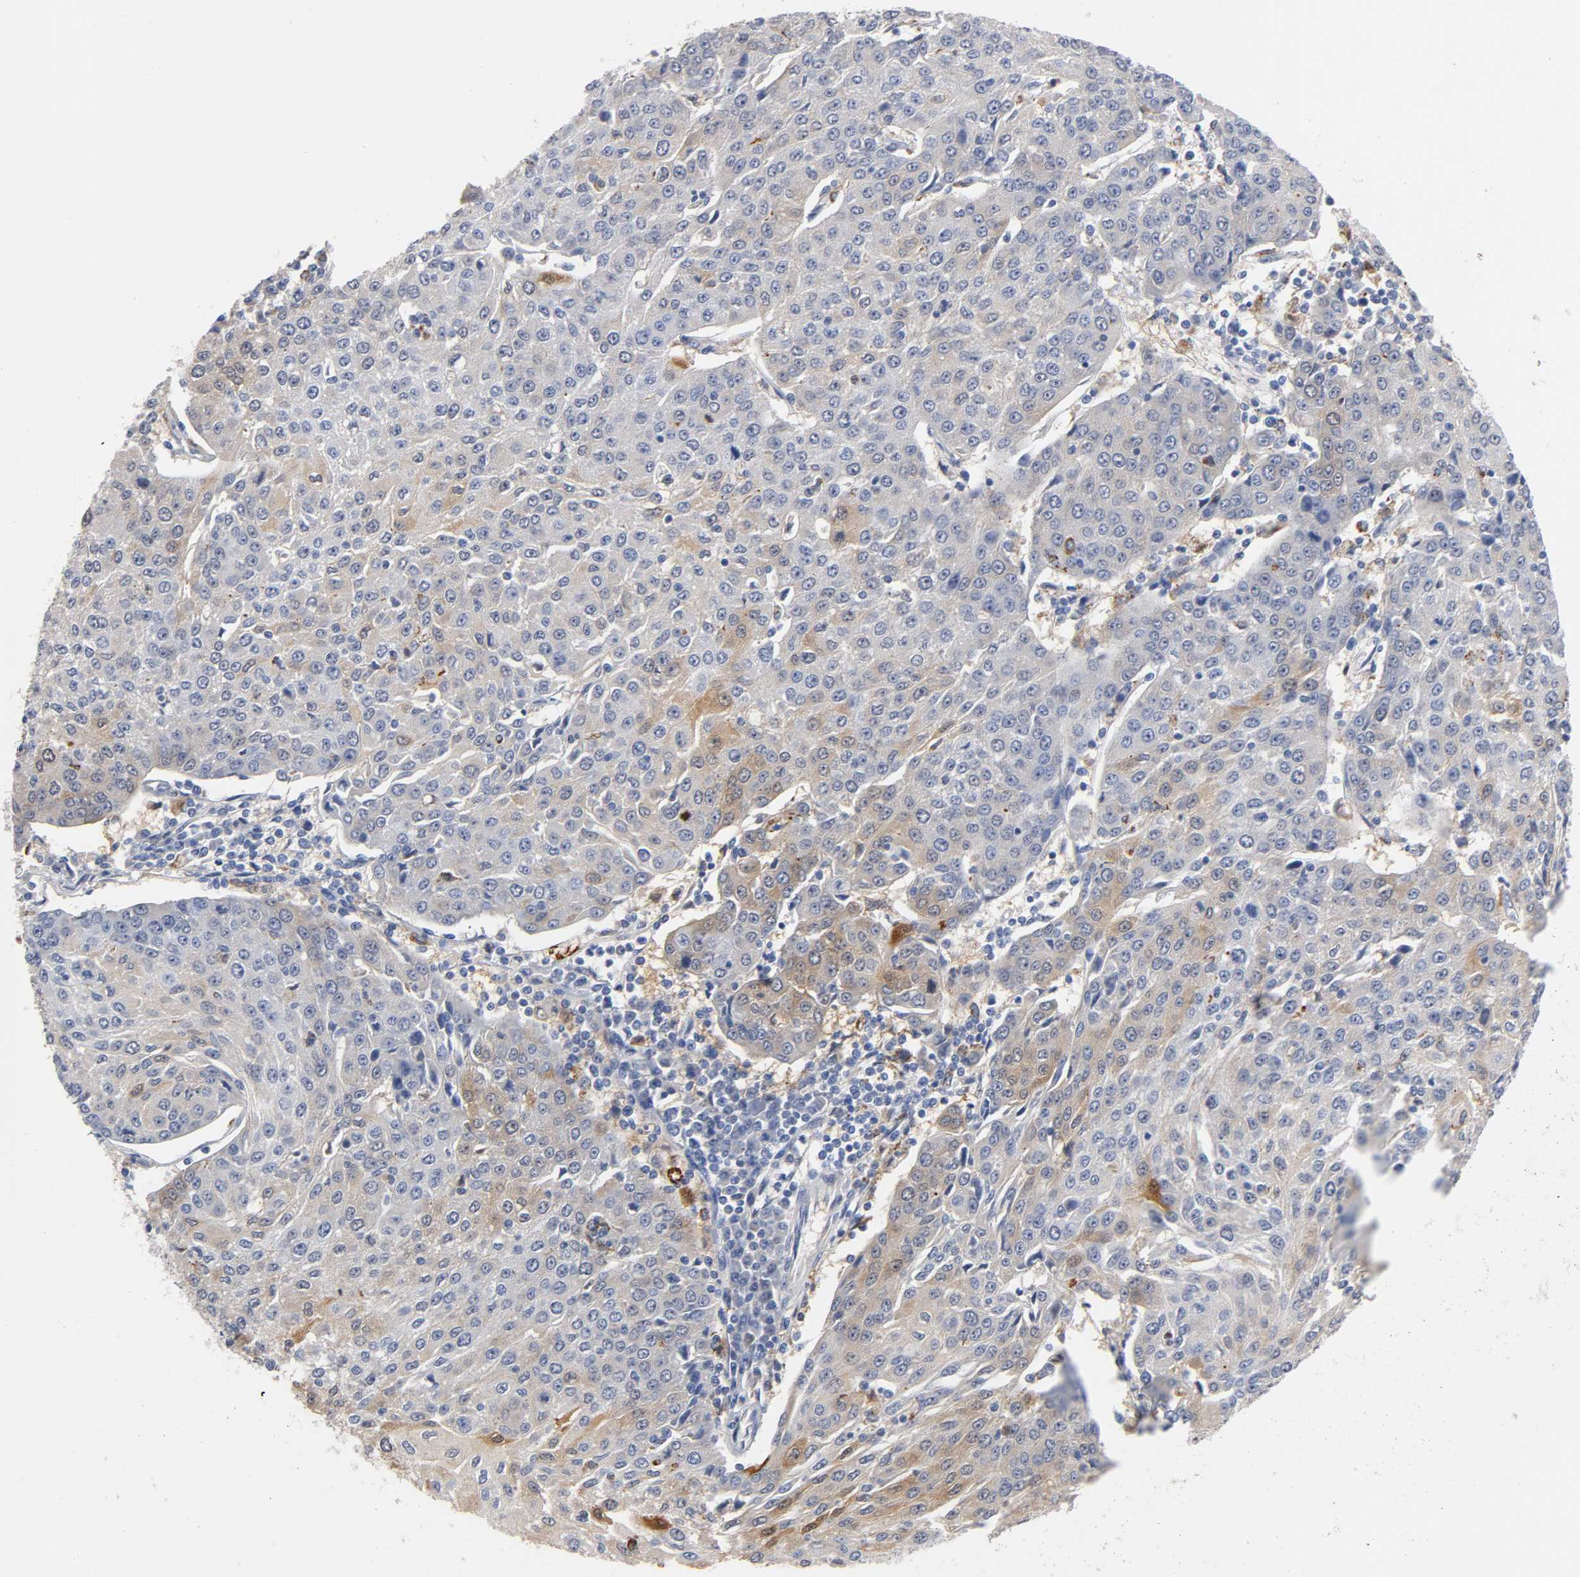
{"staining": {"intensity": "moderate", "quantity": "<25%", "location": "cytoplasmic/membranous"}, "tissue": "urothelial cancer", "cell_type": "Tumor cells", "image_type": "cancer", "snomed": [{"axis": "morphology", "description": "Urothelial carcinoma, High grade"}, {"axis": "topography", "description": "Urinary bladder"}], "caption": "Protein staining displays moderate cytoplasmic/membranous positivity in about <25% of tumor cells in urothelial cancer. The staining was performed using DAB, with brown indicating positive protein expression. Nuclei are stained blue with hematoxylin.", "gene": "ISG15", "patient": {"sex": "female", "age": 85}}